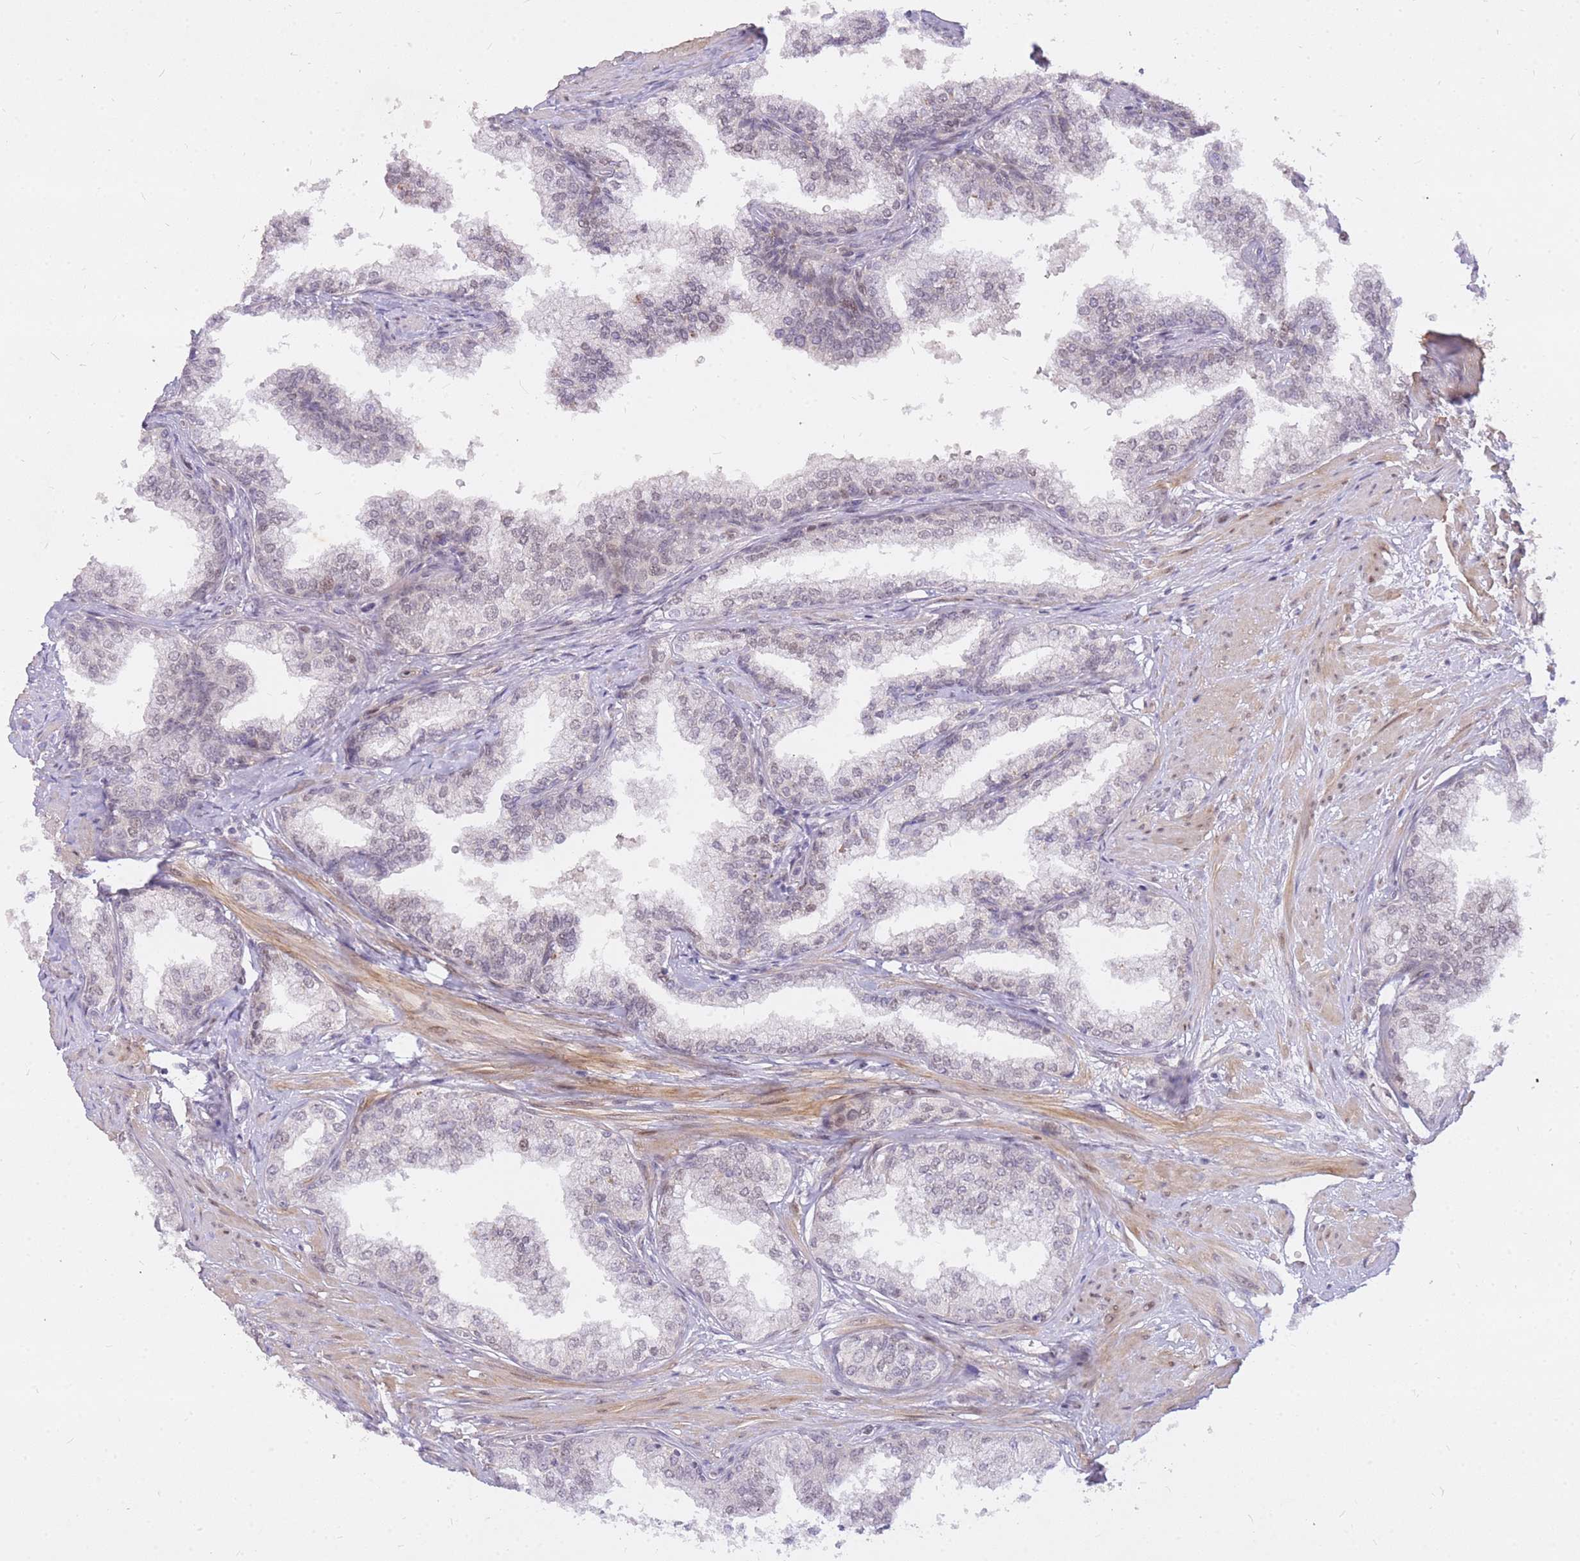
{"staining": {"intensity": "moderate", "quantity": "<25%", "location": "nuclear"}, "tissue": "prostate", "cell_type": "Glandular cells", "image_type": "normal", "snomed": [{"axis": "morphology", "description": "Normal tissue, NOS"}, {"axis": "topography", "description": "Prostate"}], "caption": "A micrograph of prostate stained for a protein shows moderate nuclear brown staining in glandular cells.", "gene": "TLE2", "patient": {"sex": "male", "age": 60}}